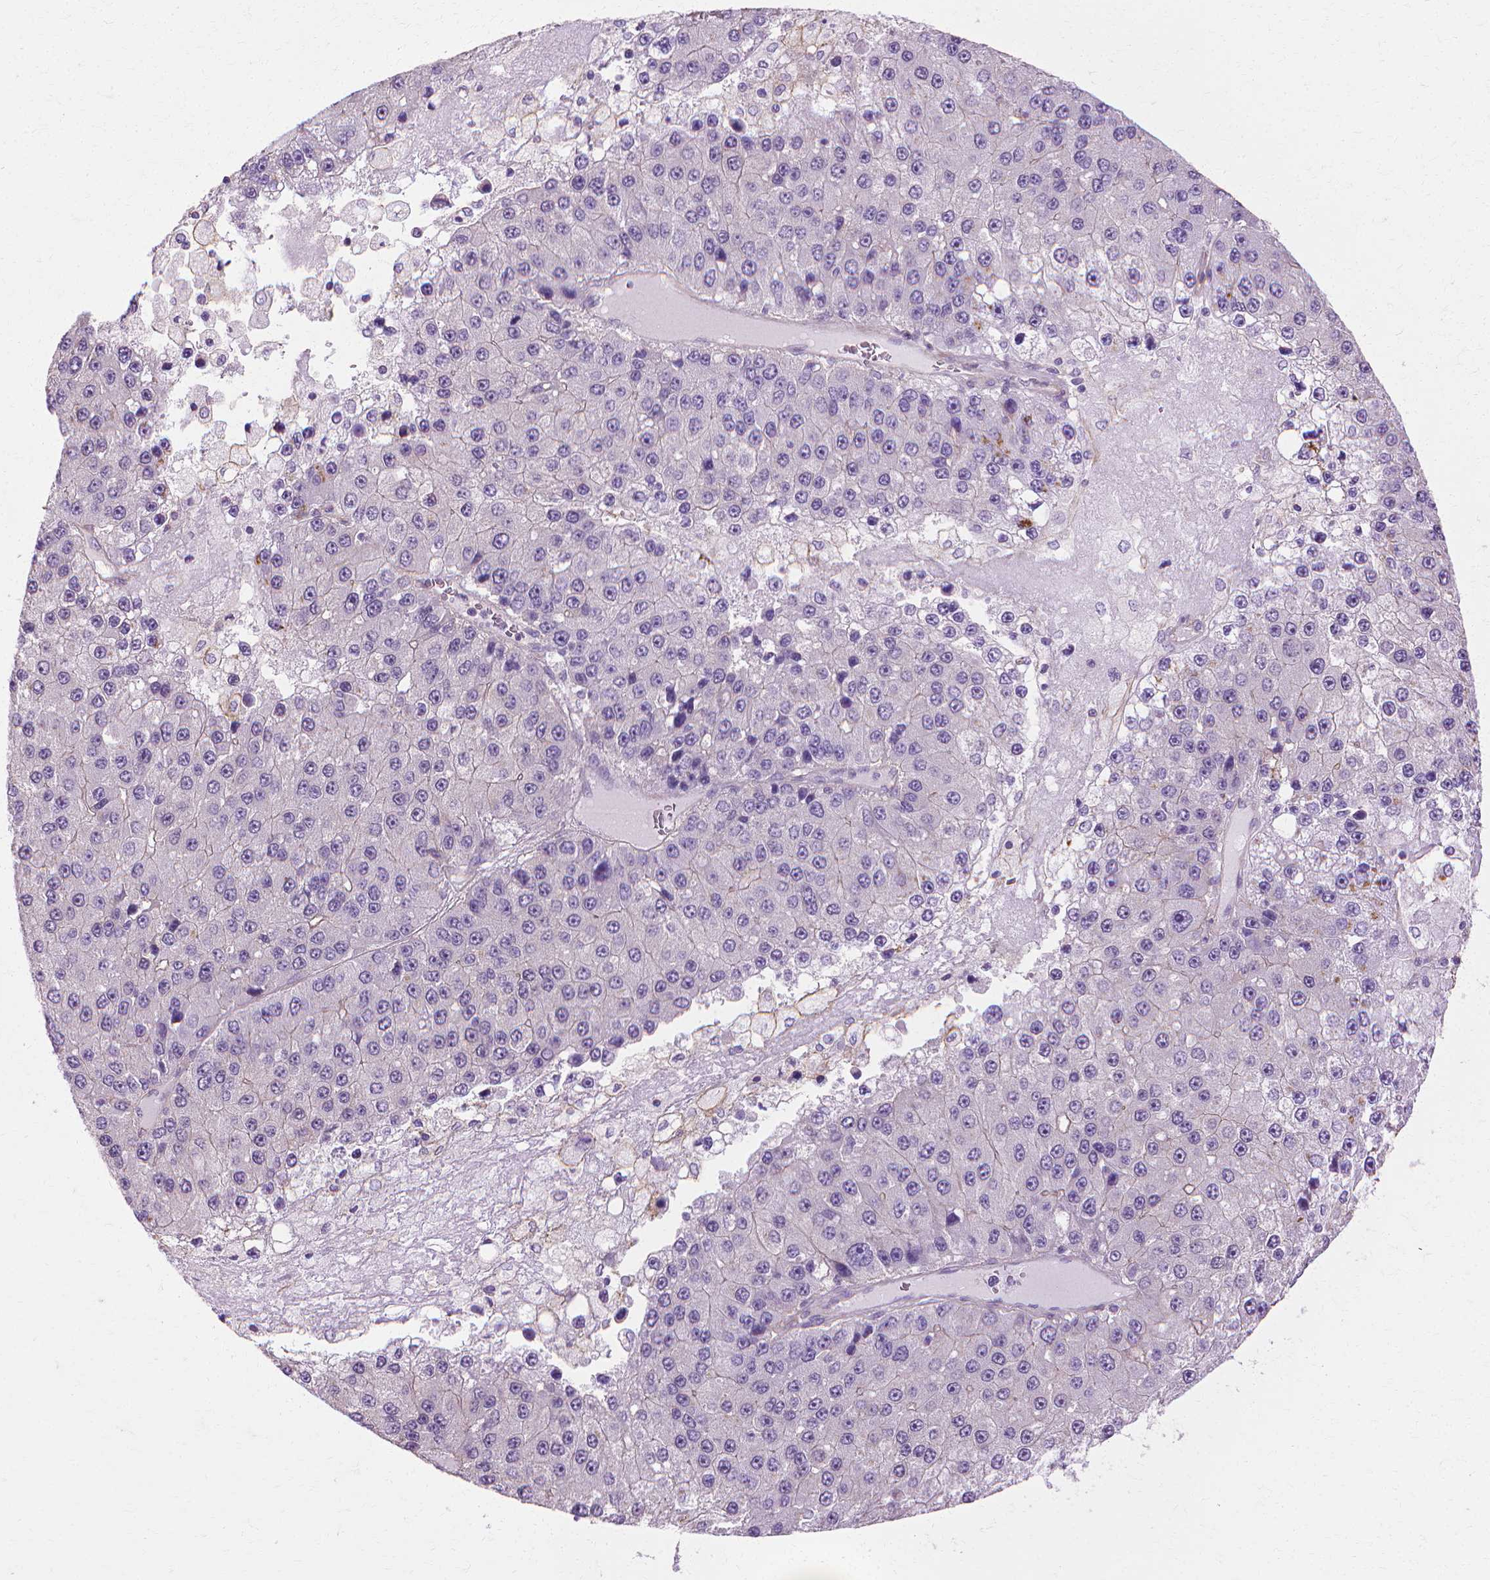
{"staining": {"intensity": "negative", "quantity": "none", "location": "none"}, "tissue": "liver cancer", "cell_type": "Tumor cells", "image_type": "cancer", "snomed": [{"axis": "morphology", "description": "Carcinoma, Hepatocellular, NOS"}, {"axis": "topography", "description": "Liver"}], "caption": "Liver cancer (hepatocellular carcinoma) was stained to show a protein in brown. There is no significant positivity in tumor cells. The staining was performed using DAB (3,3'-diaminobenzidine) to visualize the protein expression in brown, while the nuclei were stained in blue with hematoxylin (Magnification: 20x).", "gene": "CFAP157", "patient": {"sex": "female", "age": 73}}